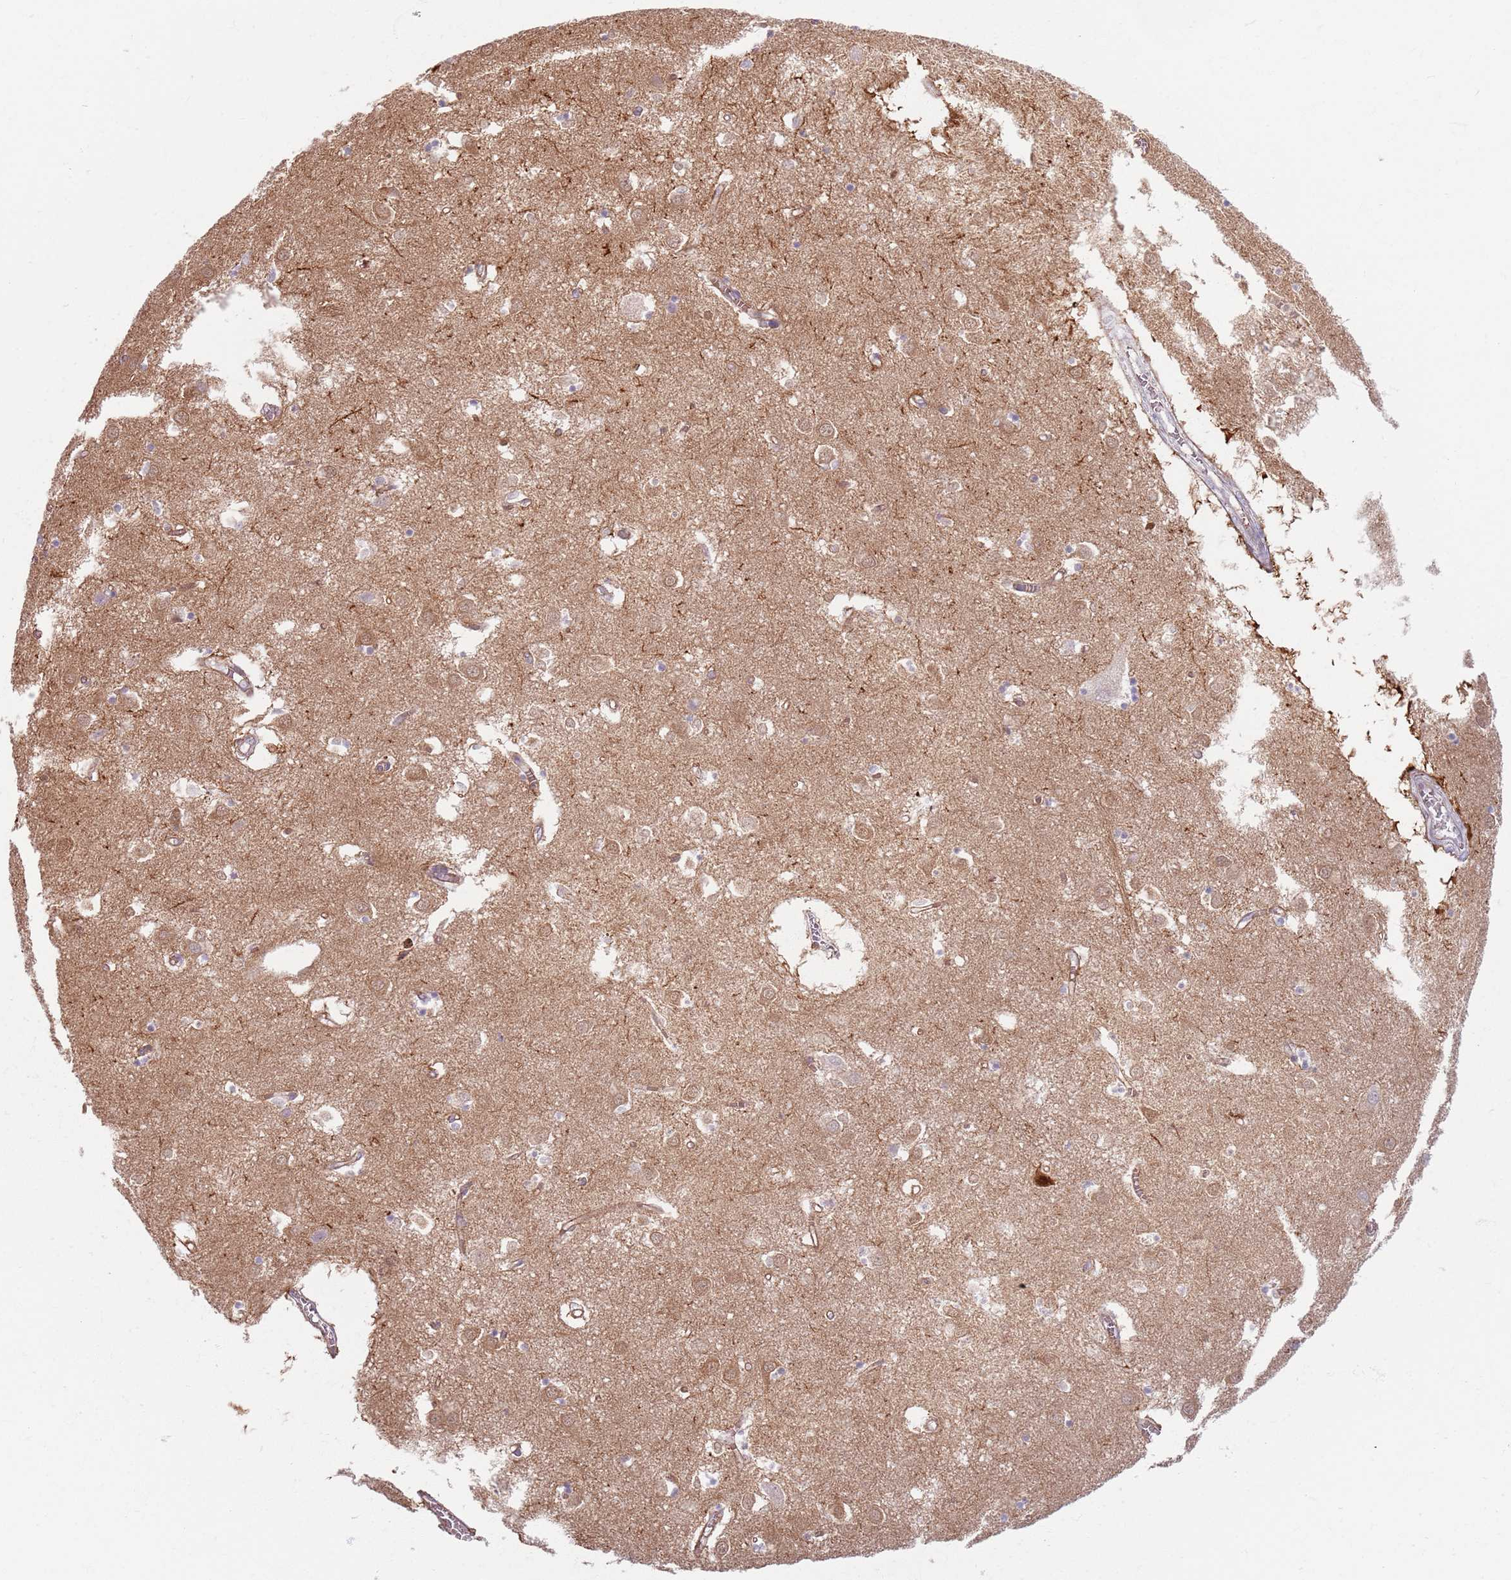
{"staining": {"intensity": "weak", "quantity": "<25%", "location": "cytoplasmic/membranous"}, "tissue": "caudate", "cell_type": "Glial cells", "image_type": "normal", "snomed": [{"axis": "morphology", "description": "Normal tissue, NOS"}, {"axis": "topography", "description": "Lateral ventricle wall"}], "caption": "Glial cells are negative for protein expression in benign human caudate. The staining is performed using DAB (3,3'-diaminobenzidine) brown chromogen with nuclei counter-stained in using hematoxylin.", "gene": "KCNA5", "patient": {"sex": "male", "age": 70}}